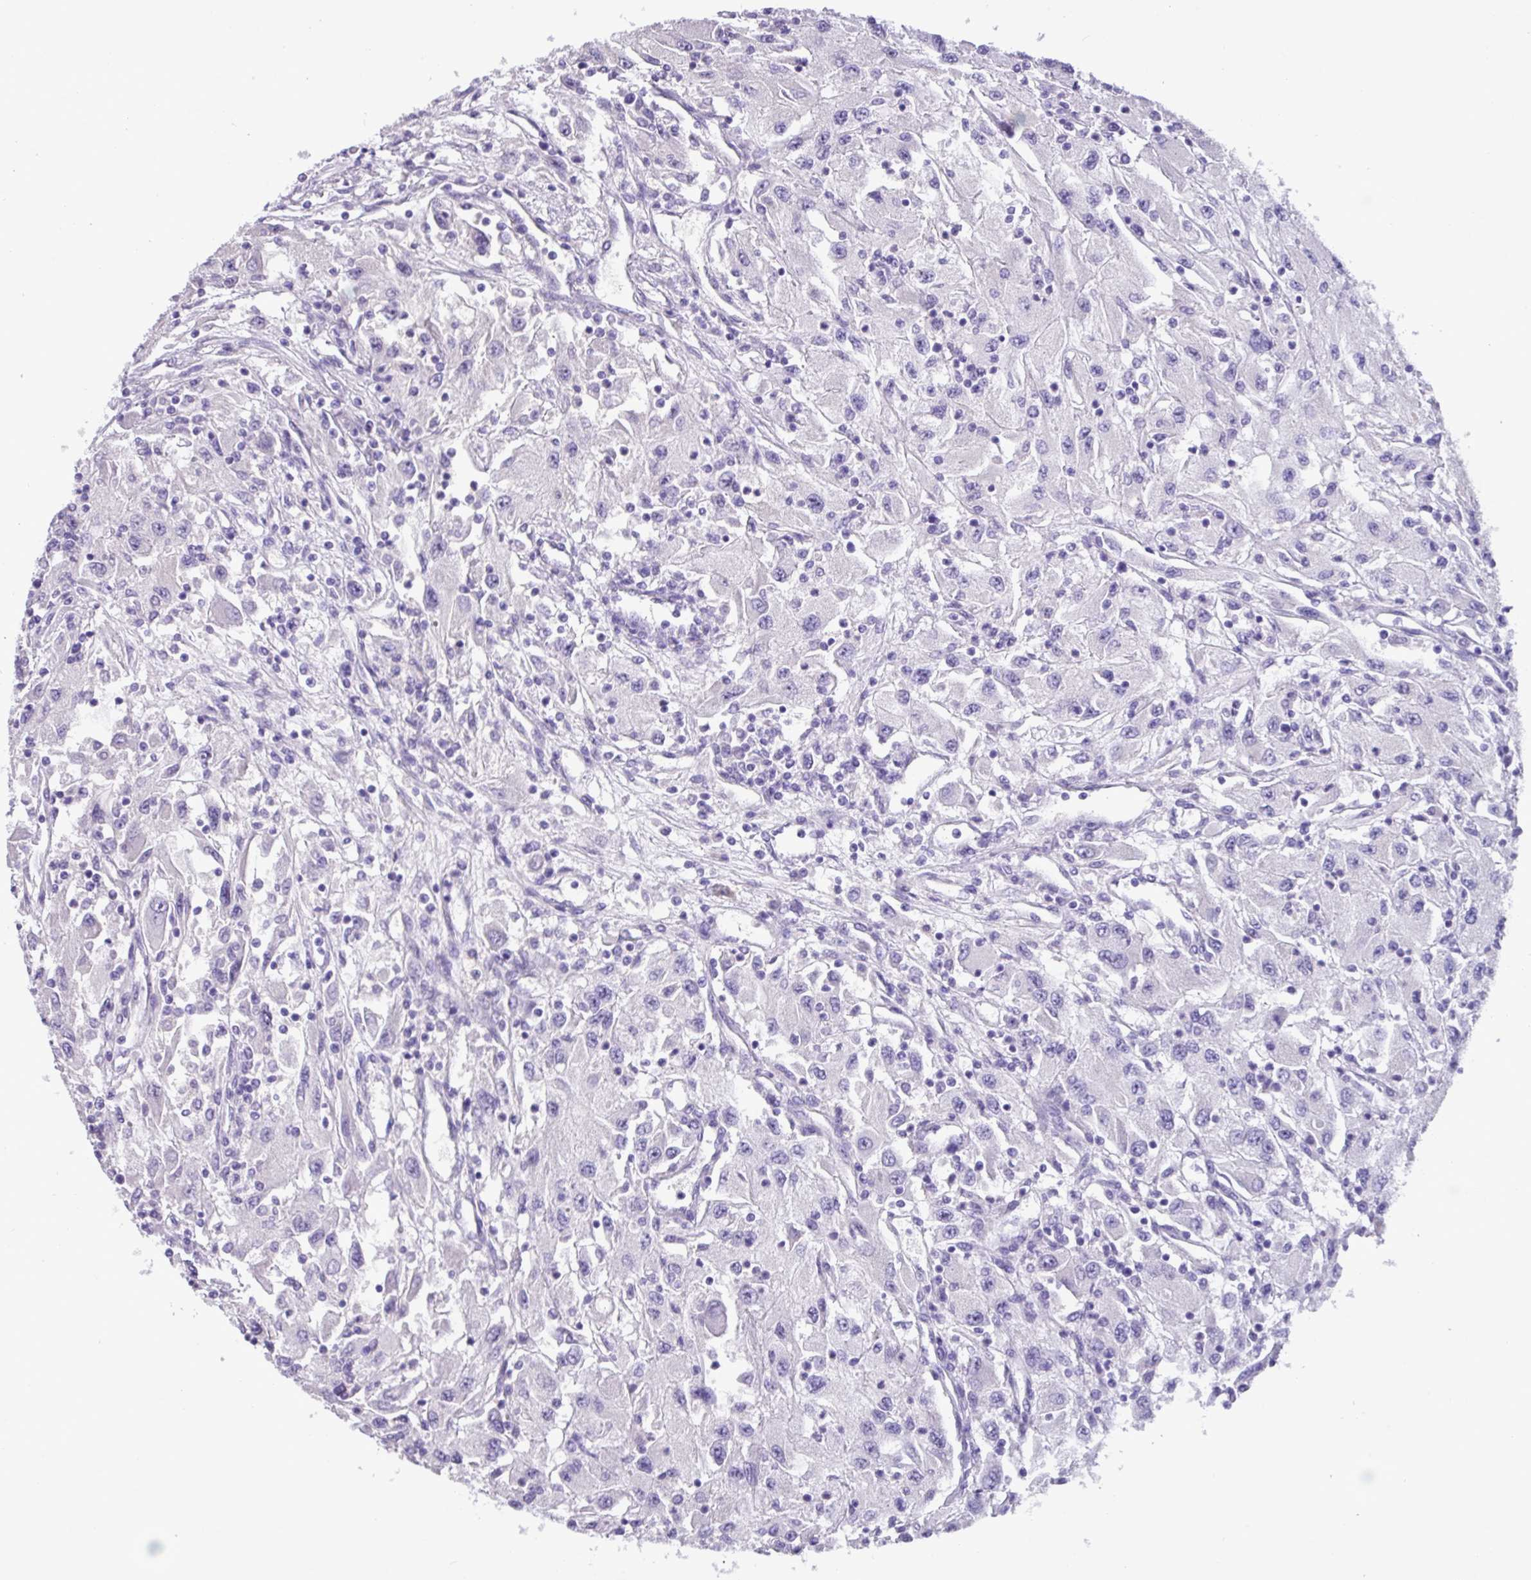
{"staining": {"intensity": "negative", "quantity": "none", "location": "none"}, "tissue": "renal cancer", "cell_type": "Tumor cells", "image_type": "cancer", "snomed": [{"axis": "morphology", "description": "Adenocarcinoma, NOS"}, {"axis": "topography", "description": "Kidney"}], "caption": "Tumor cells show no significant positivity in adenocarcinoma (renal).", "gene": "EPCAM", "patient": {"sex": "female", "age": 67}}